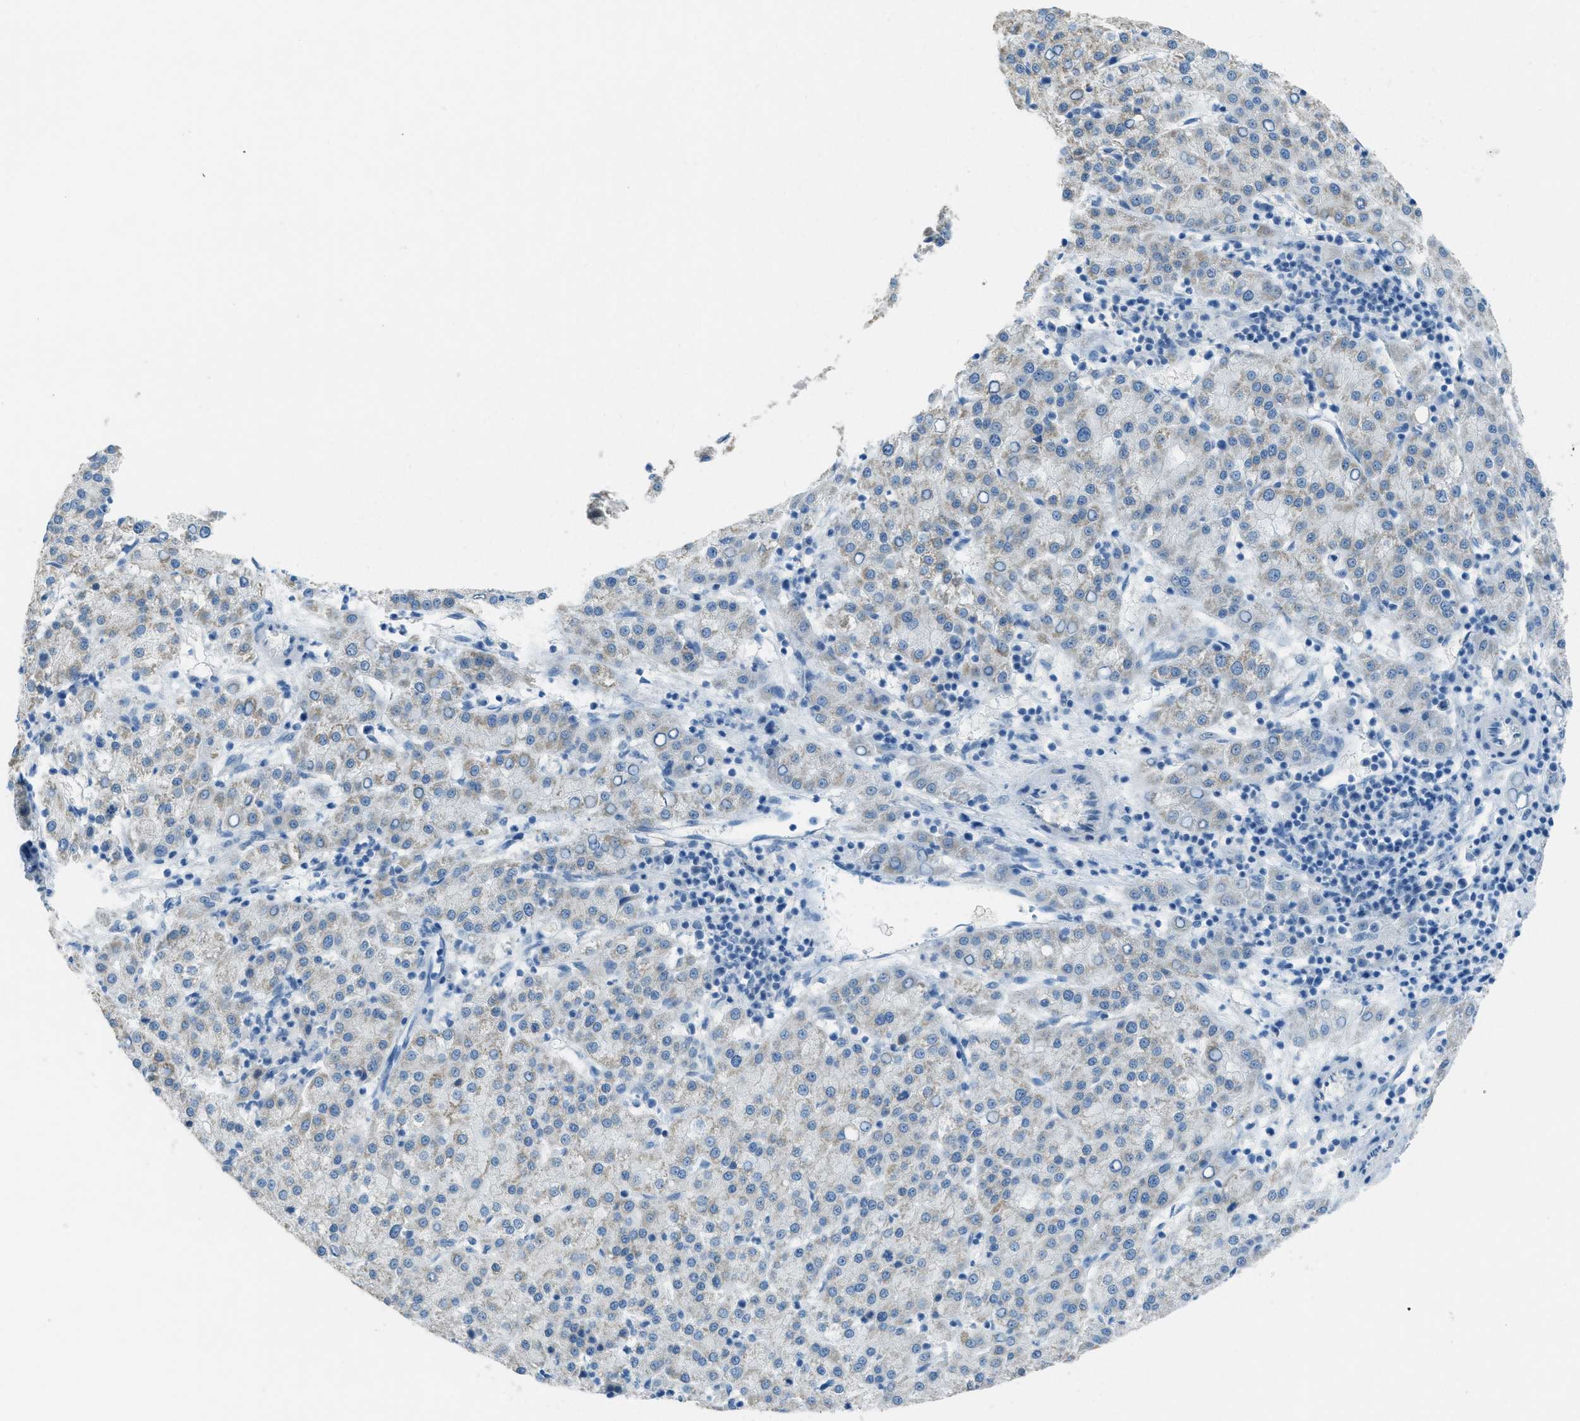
{"staining": {"intensity": "weak", "quantity": "<25%", "location": "cytoplasmic/membranous"}, "tissue": "liver cancer", "cell_type": "Tumor cells", "image_type": "cancer", "snomed": [{"axis": "morphology", "description": "Carcinoma, Hepatocellular, NOS"}, {"axis": "topography", "description": "Liver"}], "caption": "Micrograph shows no protein positivity in tumor cells of hepatocellular carcinoma (liver) tissue.", "gene": "TTC13", "patient": {"sex": "female", "age": 58}}